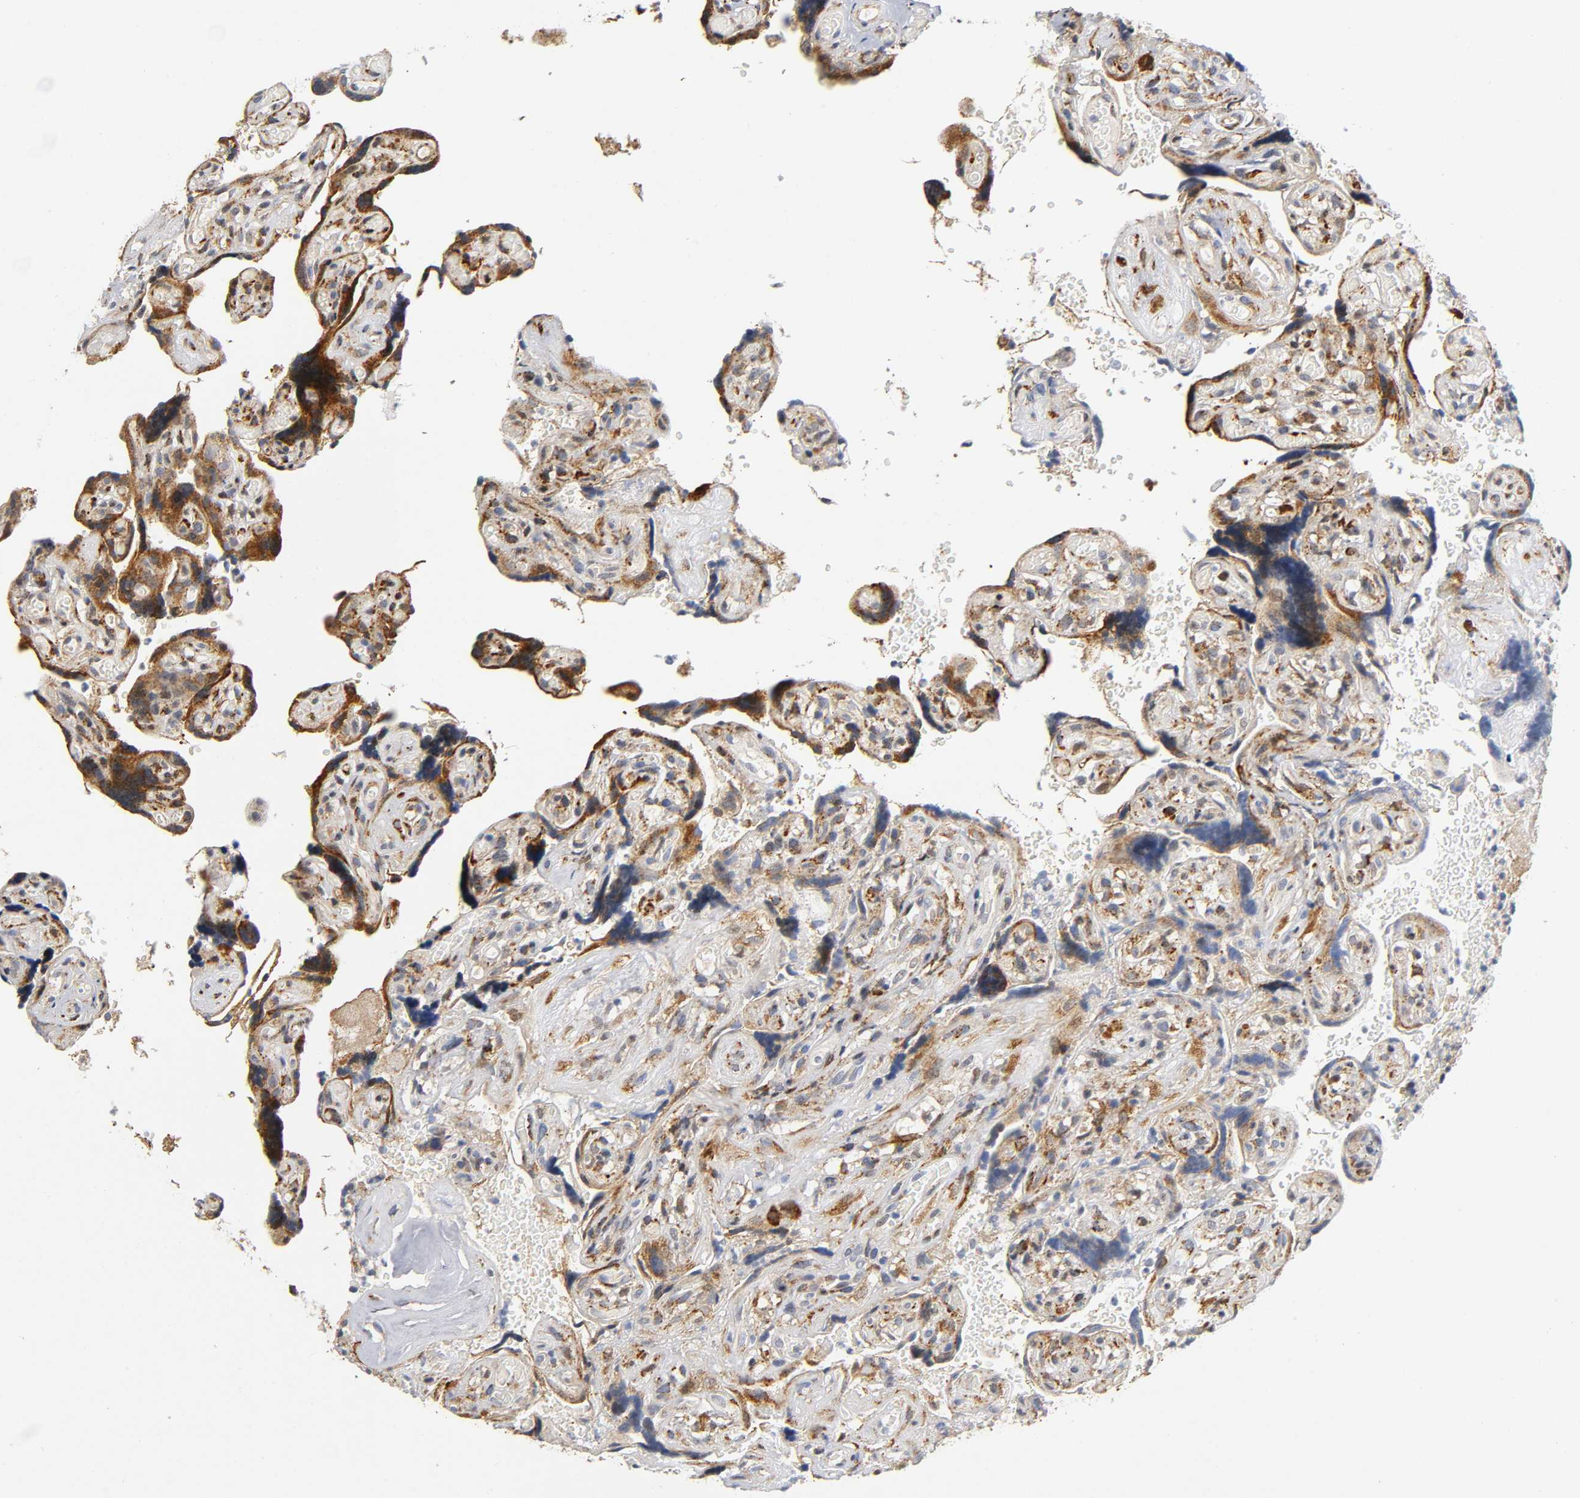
{"staining": {"intensity": "strong", "quantity": ">75%", "location": "cytoplasmic/membranous"}, "tissue": "placenta", "cell_type": "Decidual cells", "image_type": "normal", "snomed": [{"axis": "morphology", "description": "Normal tissue, NOS"}, {"axis": "topography", "description": "Placenta"}], "caption": "Unremarkable placenta displays strong cytoplasmic/membranous expression in about >75% of decidual cells, visualized by immunohistochemistry. (Brightfield microscopy of DAB IHC at high magnification).", "gene": "SOS2", "patient": {"sex": "female", "age": 30}}